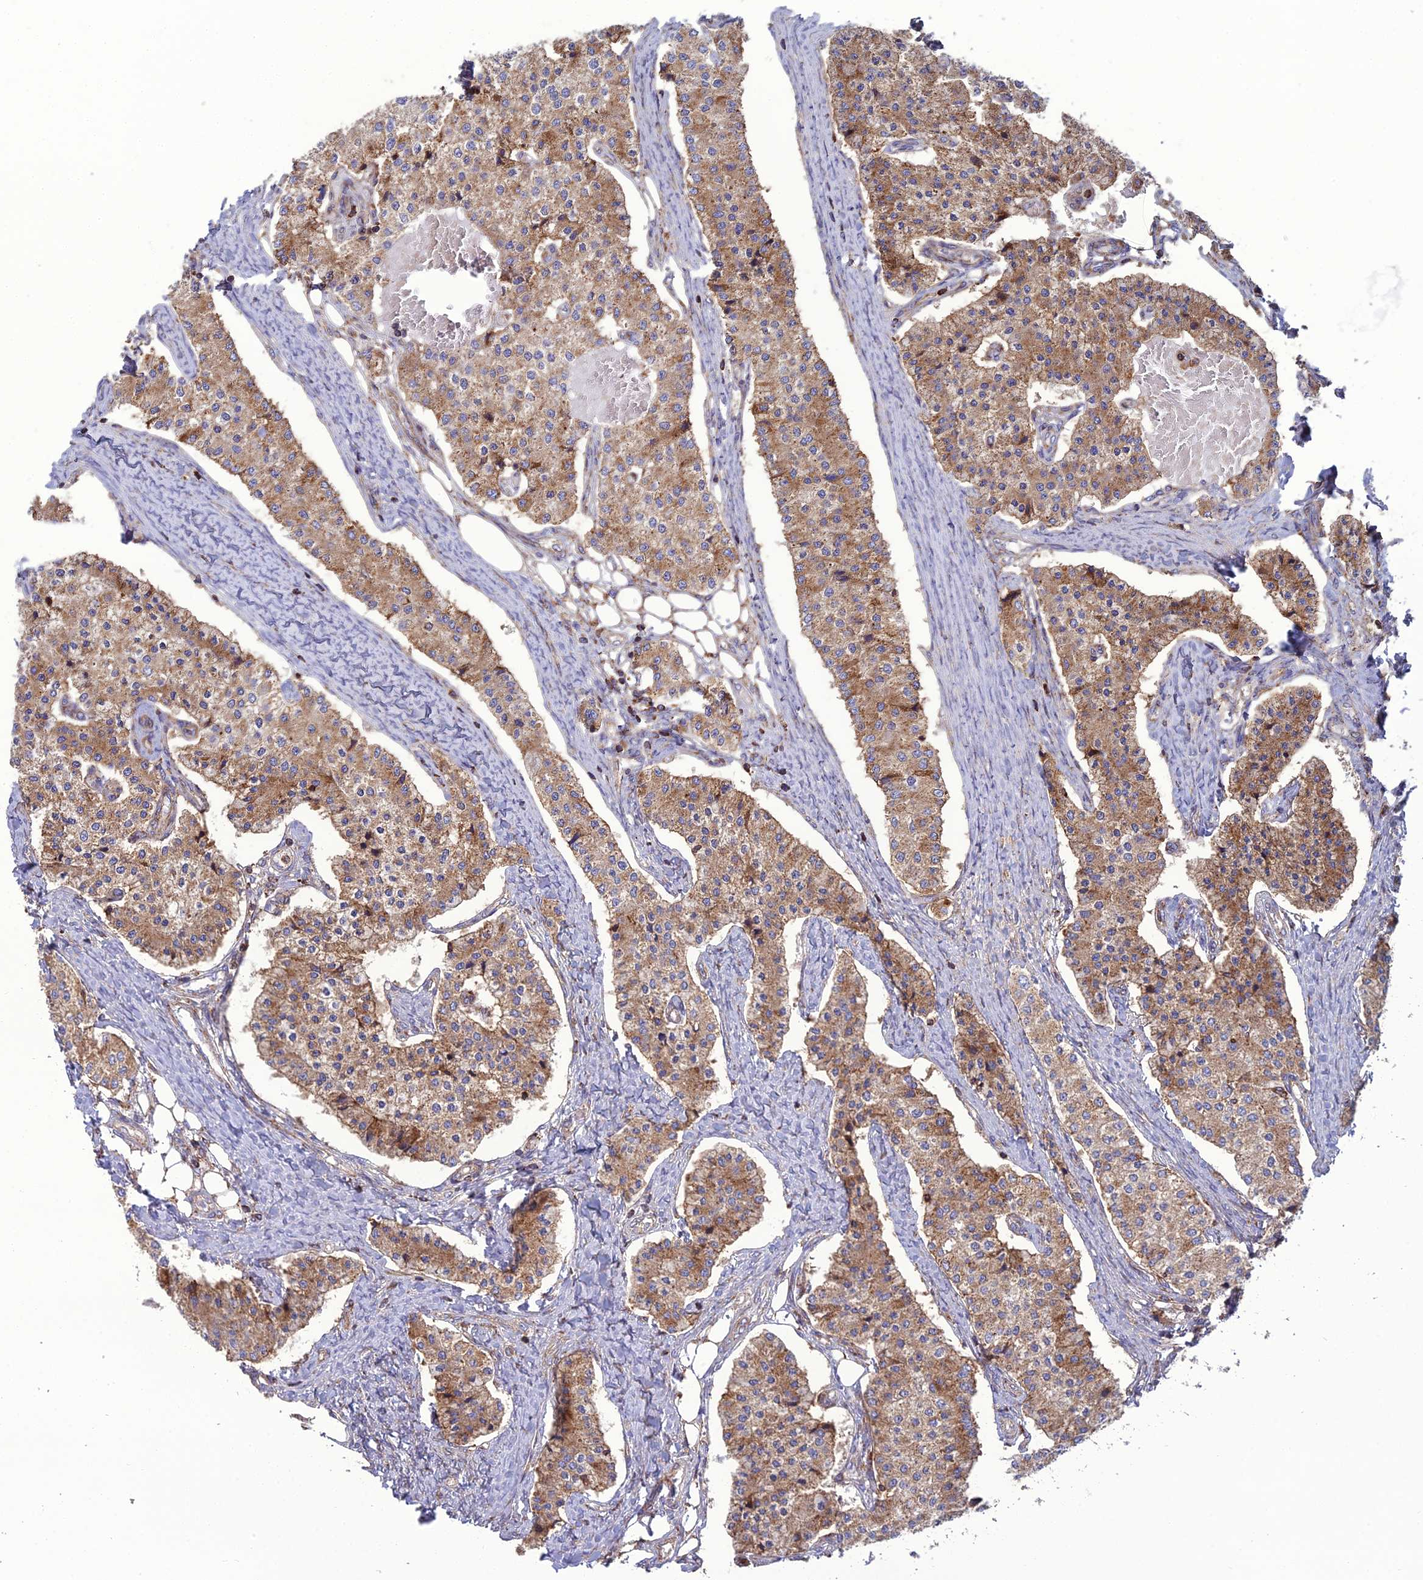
{"staining": {"intensity": "moderate", "quantity": ">75%", "location": "cytoplasmic/membranous"}, "tissue": "carcinoid", "cell_type": "Tumor cells", "image_type": "cancer", "snomed": [{"axis": "morphology", "description": "Carcinoid, malignant, NOS"}, {"axis": "topography", "description": "Colon"}], "caption": "Immunohistochemical staining of human carcinoid (malignant) displays medium levels of moderate cytoplasmic/membranous staining in about >75% of tumor cells.", "gene": "LNPEP", "patient": {"sex": "female", "age": 52}}